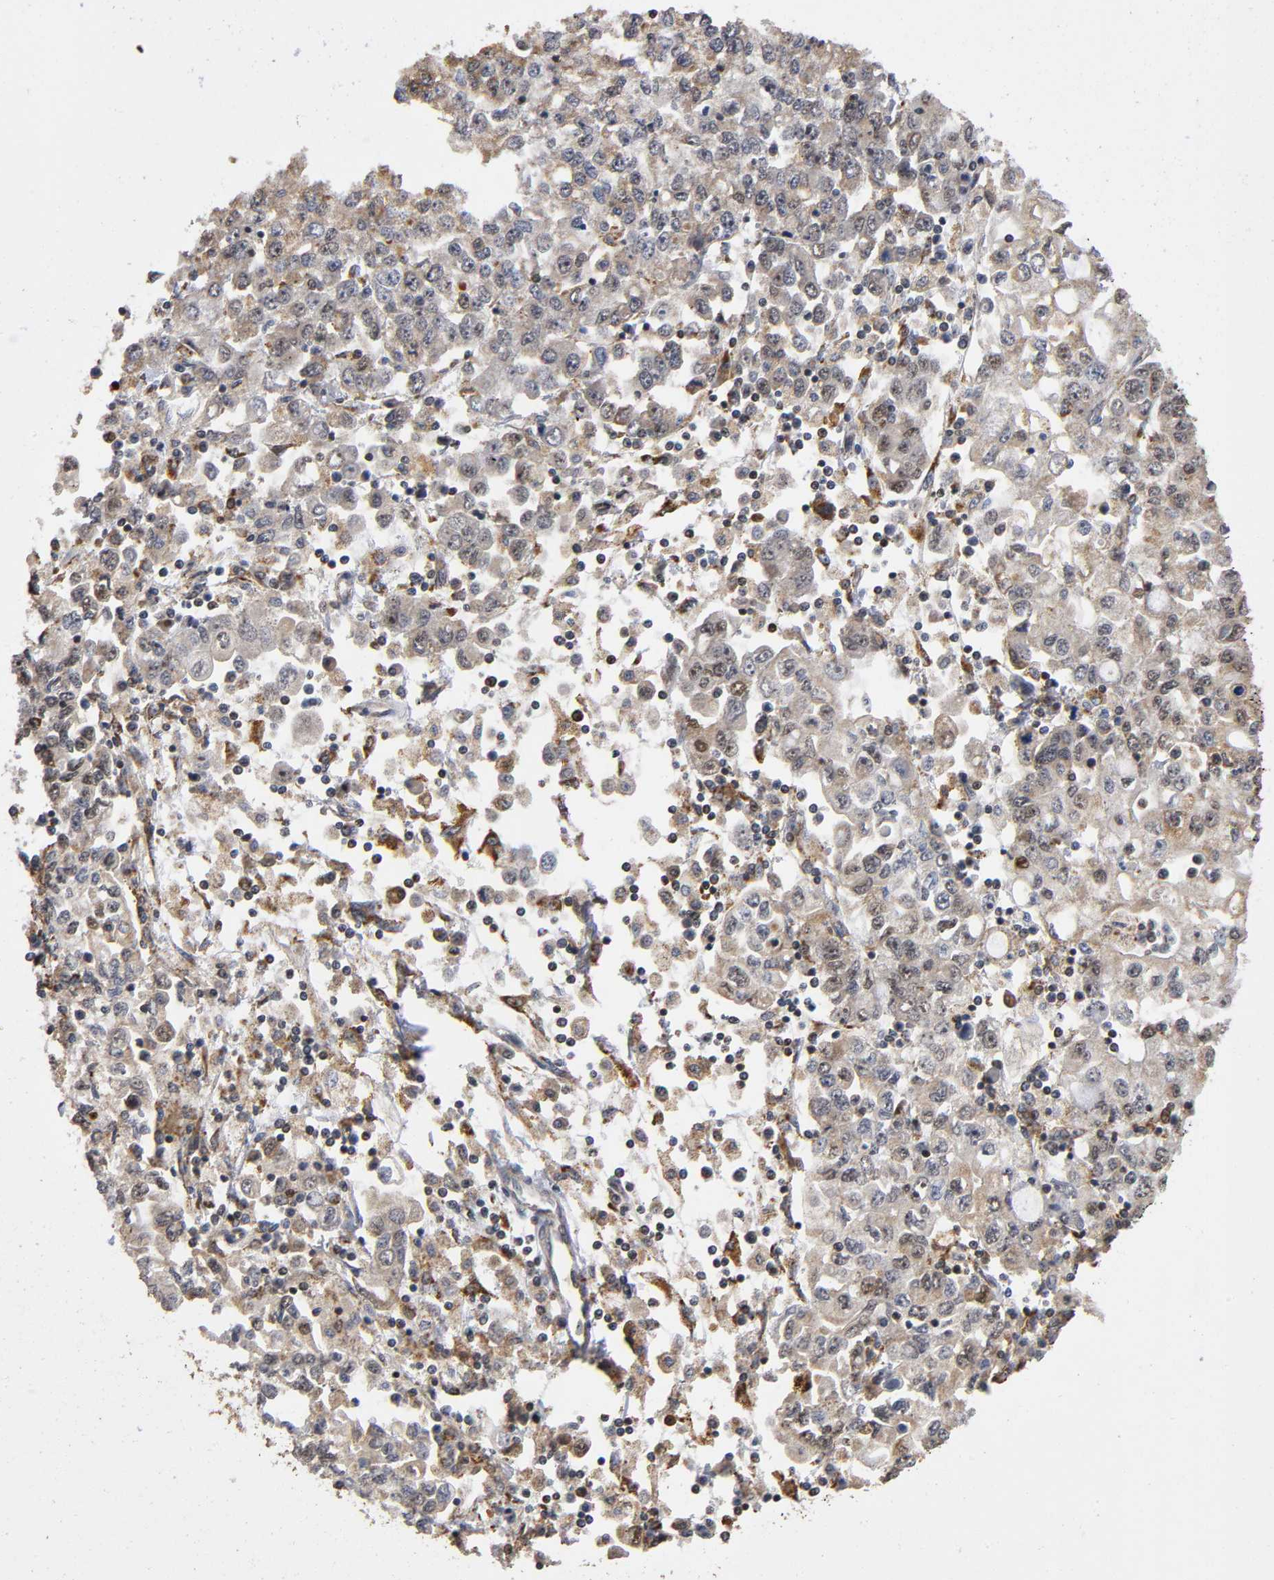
{"staining": {"intensity": "moderate", "quantity": "25%-75%", "location": "cytoplasmic/membranous,nuclear"}, "tissue": "stomach cancer", "cell_type": "Tumor cells", "image_type": "cancer", "snomed": [{"axis": "morphology", "description": "Adenocarcinoma, NOS"}, {"axis": "topography", "description": "Stomach, lower"}], "caption": "Protein analysis of stomach cancer tissue exhibits moderate cytoplasmic/membranous and nuclear positivity in about 25%-75% of tumor cells.", "gene": "RNF122", "patient": {"sex": "female", "age": 72}}